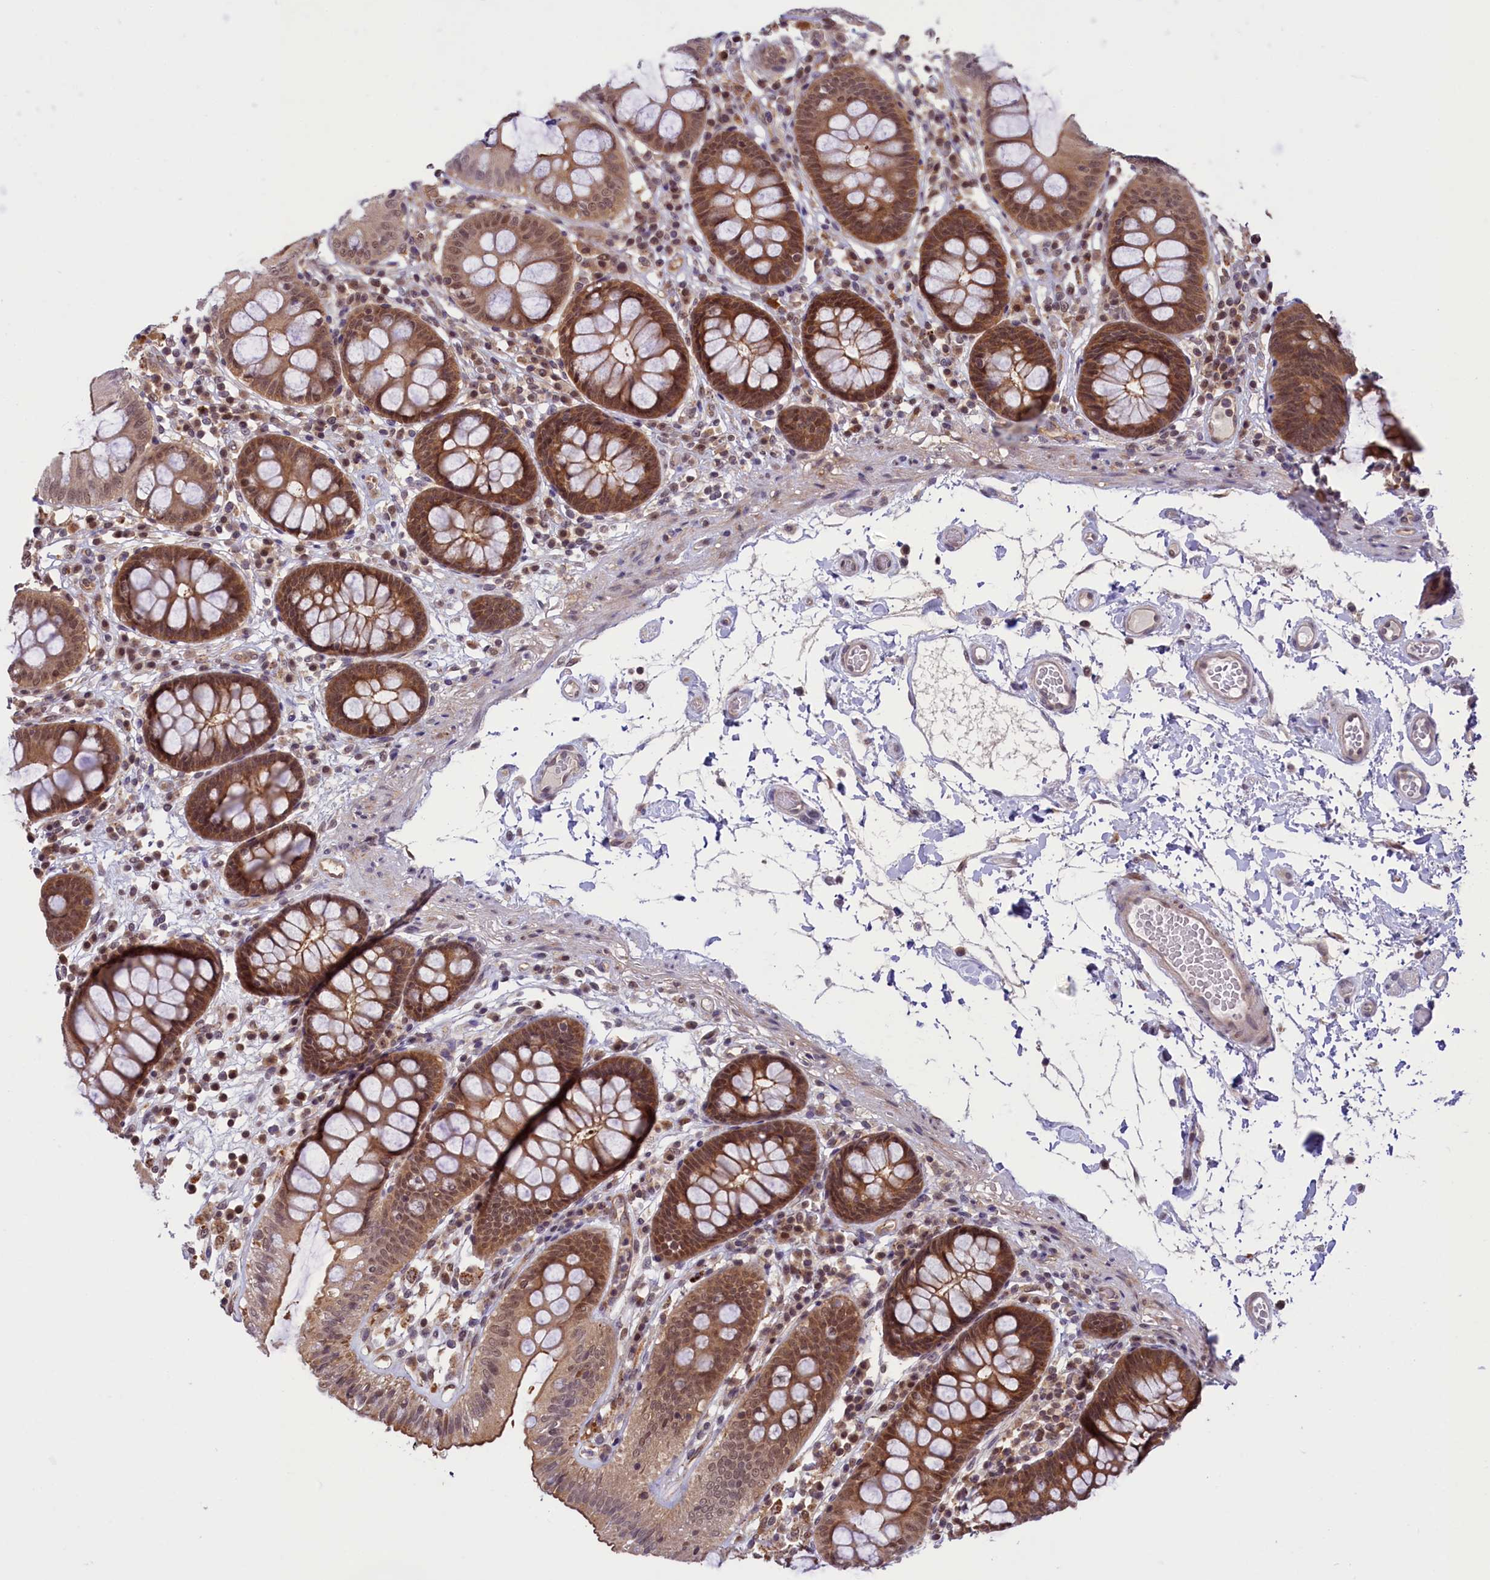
{"staining": {"intensity": "moderate", "quantity": "25%-75%", "location": "cytoplasmic/membranous,nuclear"}, "tissue": "colon", "cell_type": "Endothelial cells", "image_type": "normal", "snomed": [{"axis": "morphology", "description": "Normal tissue, NOS"}, {"axis": "topography", "description": "Colon"}], "caption": "IHC staining of normal colon, which reveals medium levels of moderate cytoplasmic/membranous,nuclear positivity in about 25%-75% of endothelial cells indicating moderate cytoplasmic/membranous,nuclear protein positivity. The staining was performed using DAB (3,3'-diaminobenzidine) (brown) for protein detection and nuclei were counterstained in hematoxylin (blue).", "gene": "SLC7A6OS", "patient": {"sex": "male", "age": 84}}